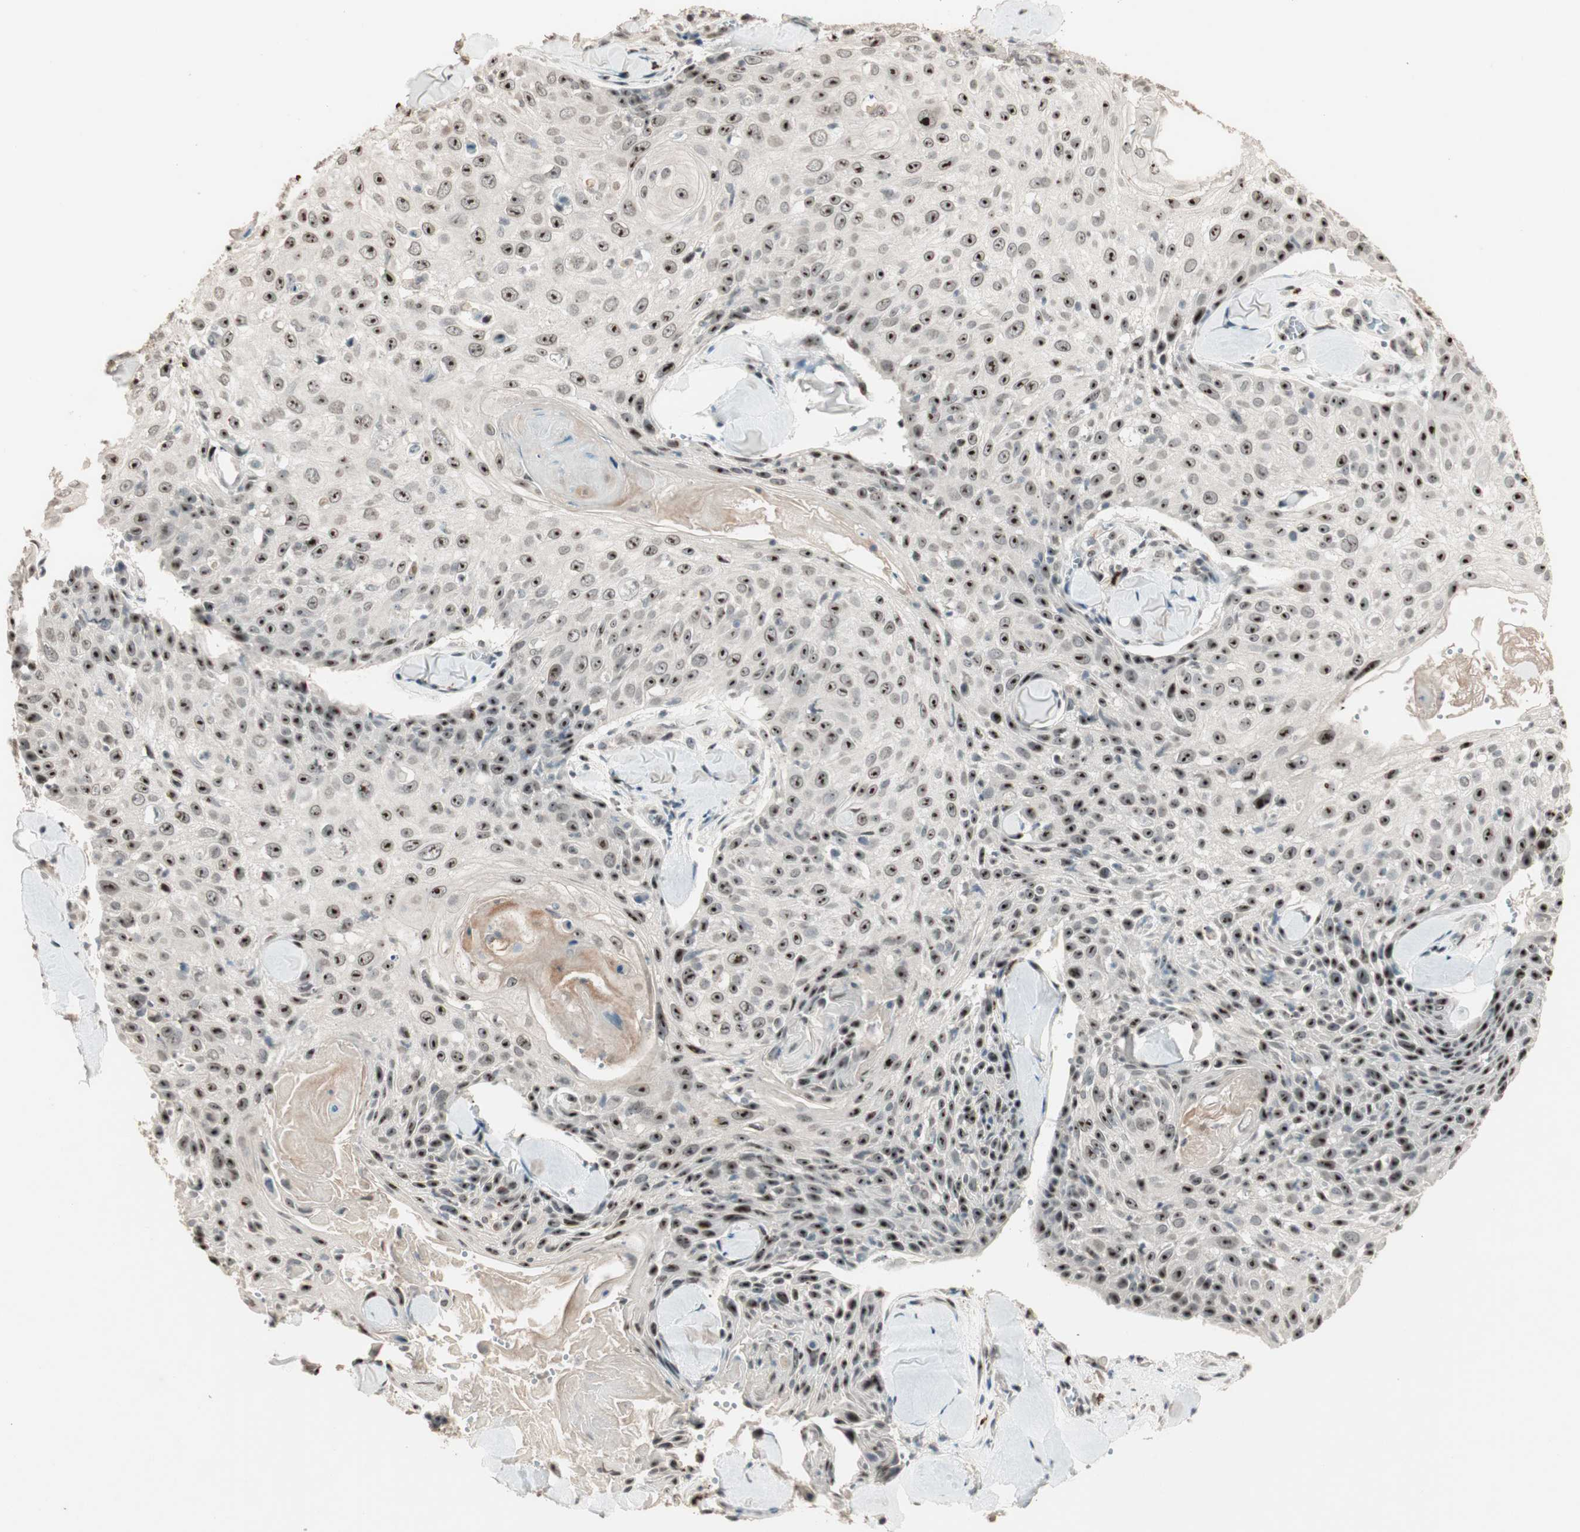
{"staining": {"intensity": "strong", "quantity": ">75%", "location": "nuclear"}, "tissue": "skin cancer", "cell_type": "Tumor cells", "image_type": "cancer", "snomed": [{"axis": "morphology", "description": "Squamous cell carcinoma, NOS"}, {"axis": "topography", "description": "Skin"}], "caption": "This micrograph demonstrates squamous cell carcinoma (skin) stained with immunohistochemistry to label a protein in brown. The nuclear of tumor cells show strong positivity for the protein. Nuclei are counter-stained blue.", "gene": "ETV4", "patient": {"sex": "male", "age": 86}}